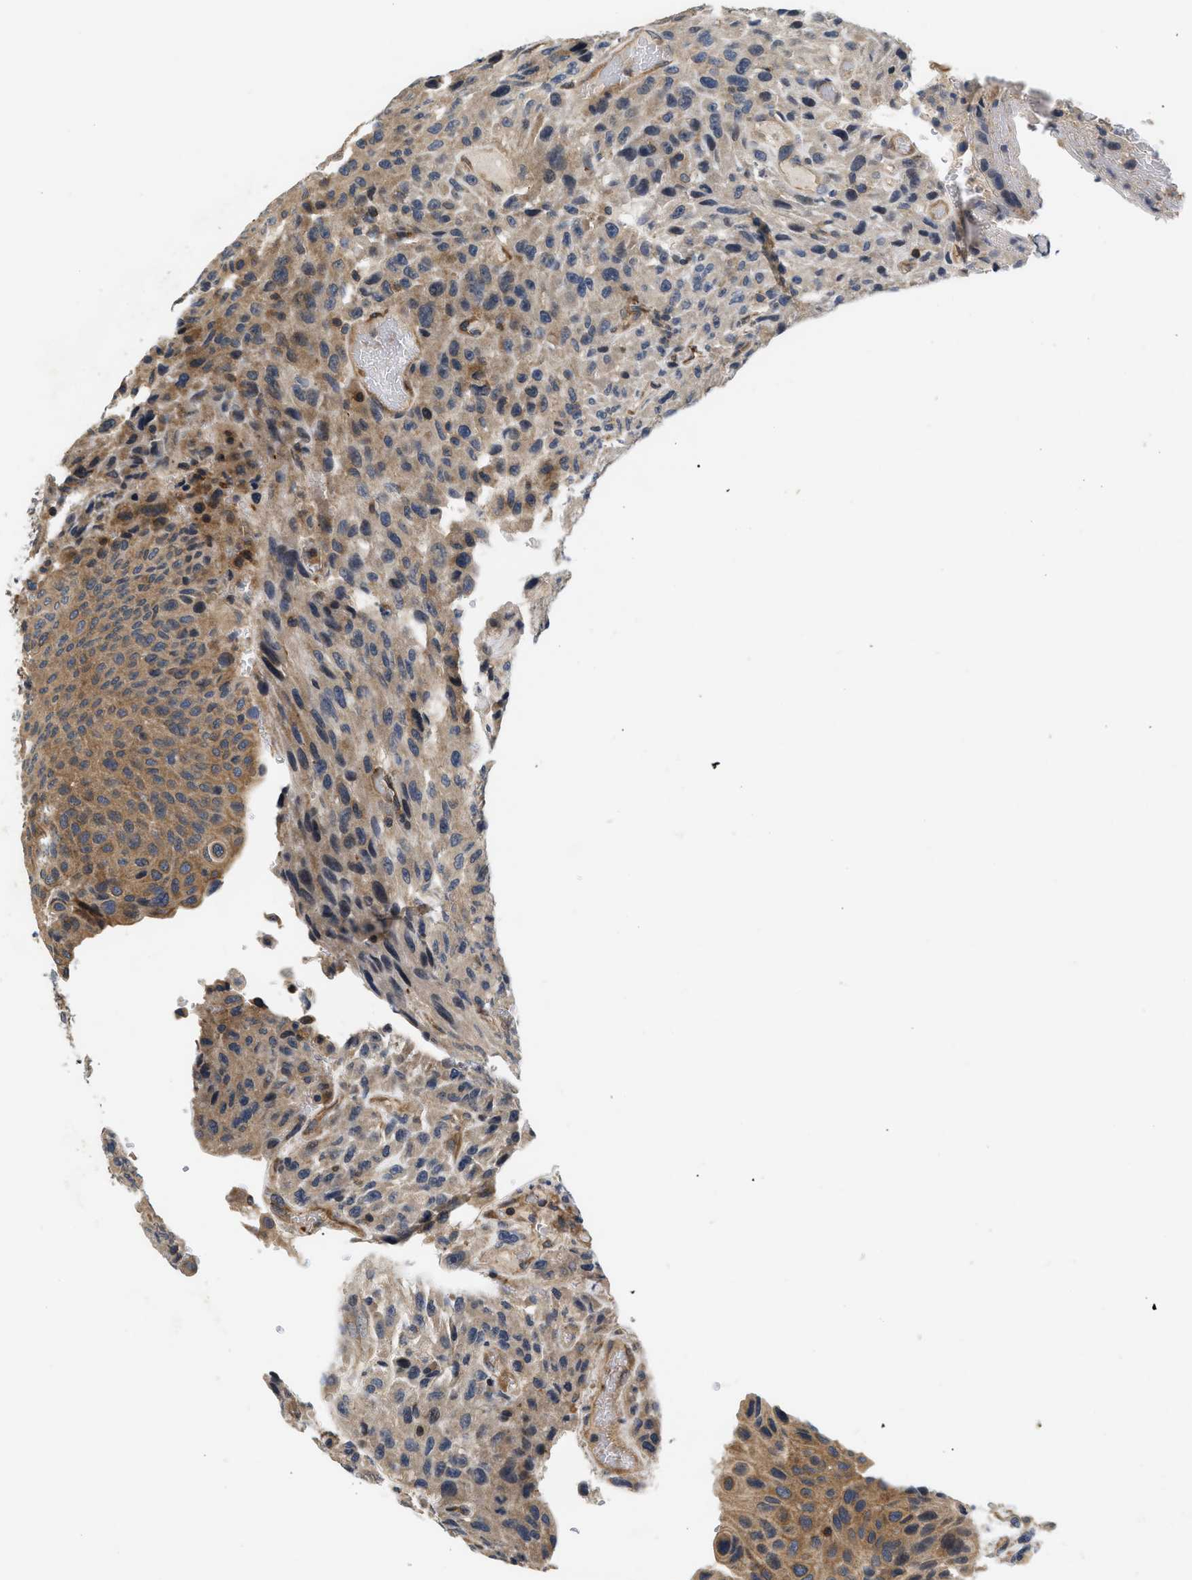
{"staining": {"intensity": "moderate", "quantity": "25%-75%", "location": "cytoplasmic/membranous"}, "tissue": "urothelial cancer", "cell_type": "Tumor cells", "image_type": "cancer", "snomed": [{"axis": "morphology", "description": "Urothelial carcinoma, High grade"}, {"axis": "topography", "description": "Urinary bladder"}], "caption": "Protein expression by immunohistochemistry shows moderate cytoplasmic/membranous expression in about 25%-75% of tumor cells in urothelial cancer.", "gene": "HMGCR", "patient": {"sex": "male", "age": 66}}